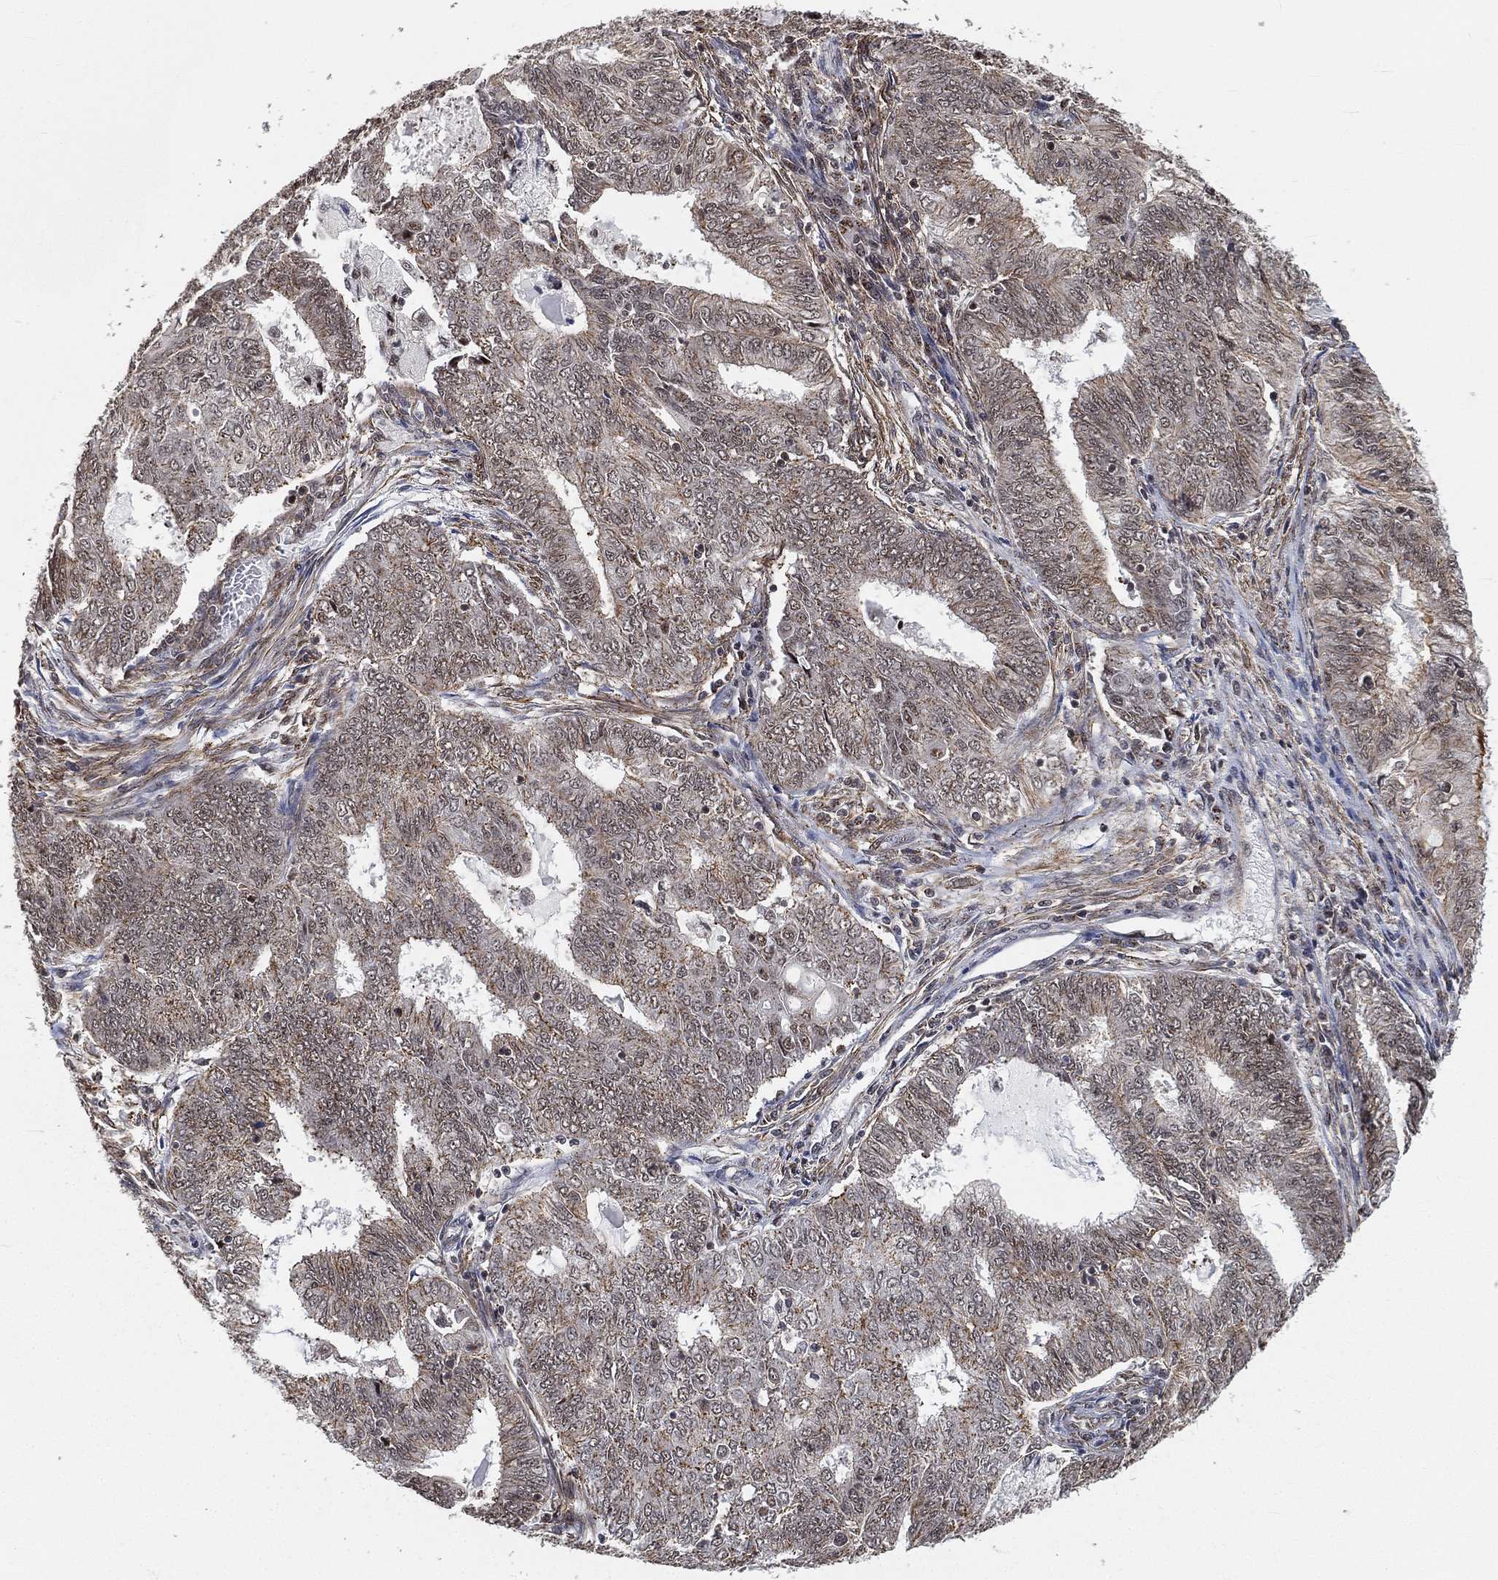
{"staining": {"intensity": "weak", "quantity": "<25%", "location": "cytoplasmic/membranous"}, "tissue": "endometrial cancer", "cell_type": "Tumor cells", "image_type": "cancer", "snomed": [{"axis": "morphology", "description": "Adenocarcinoma, NOS"}, {"axis": "topography", "description": "Endometrium"}], "caption": "The micrograph shows no staining of tumor cells in endometrial cancer.", "gene": "RSRC2", "patient": {"sex": "female", "age": 62}}